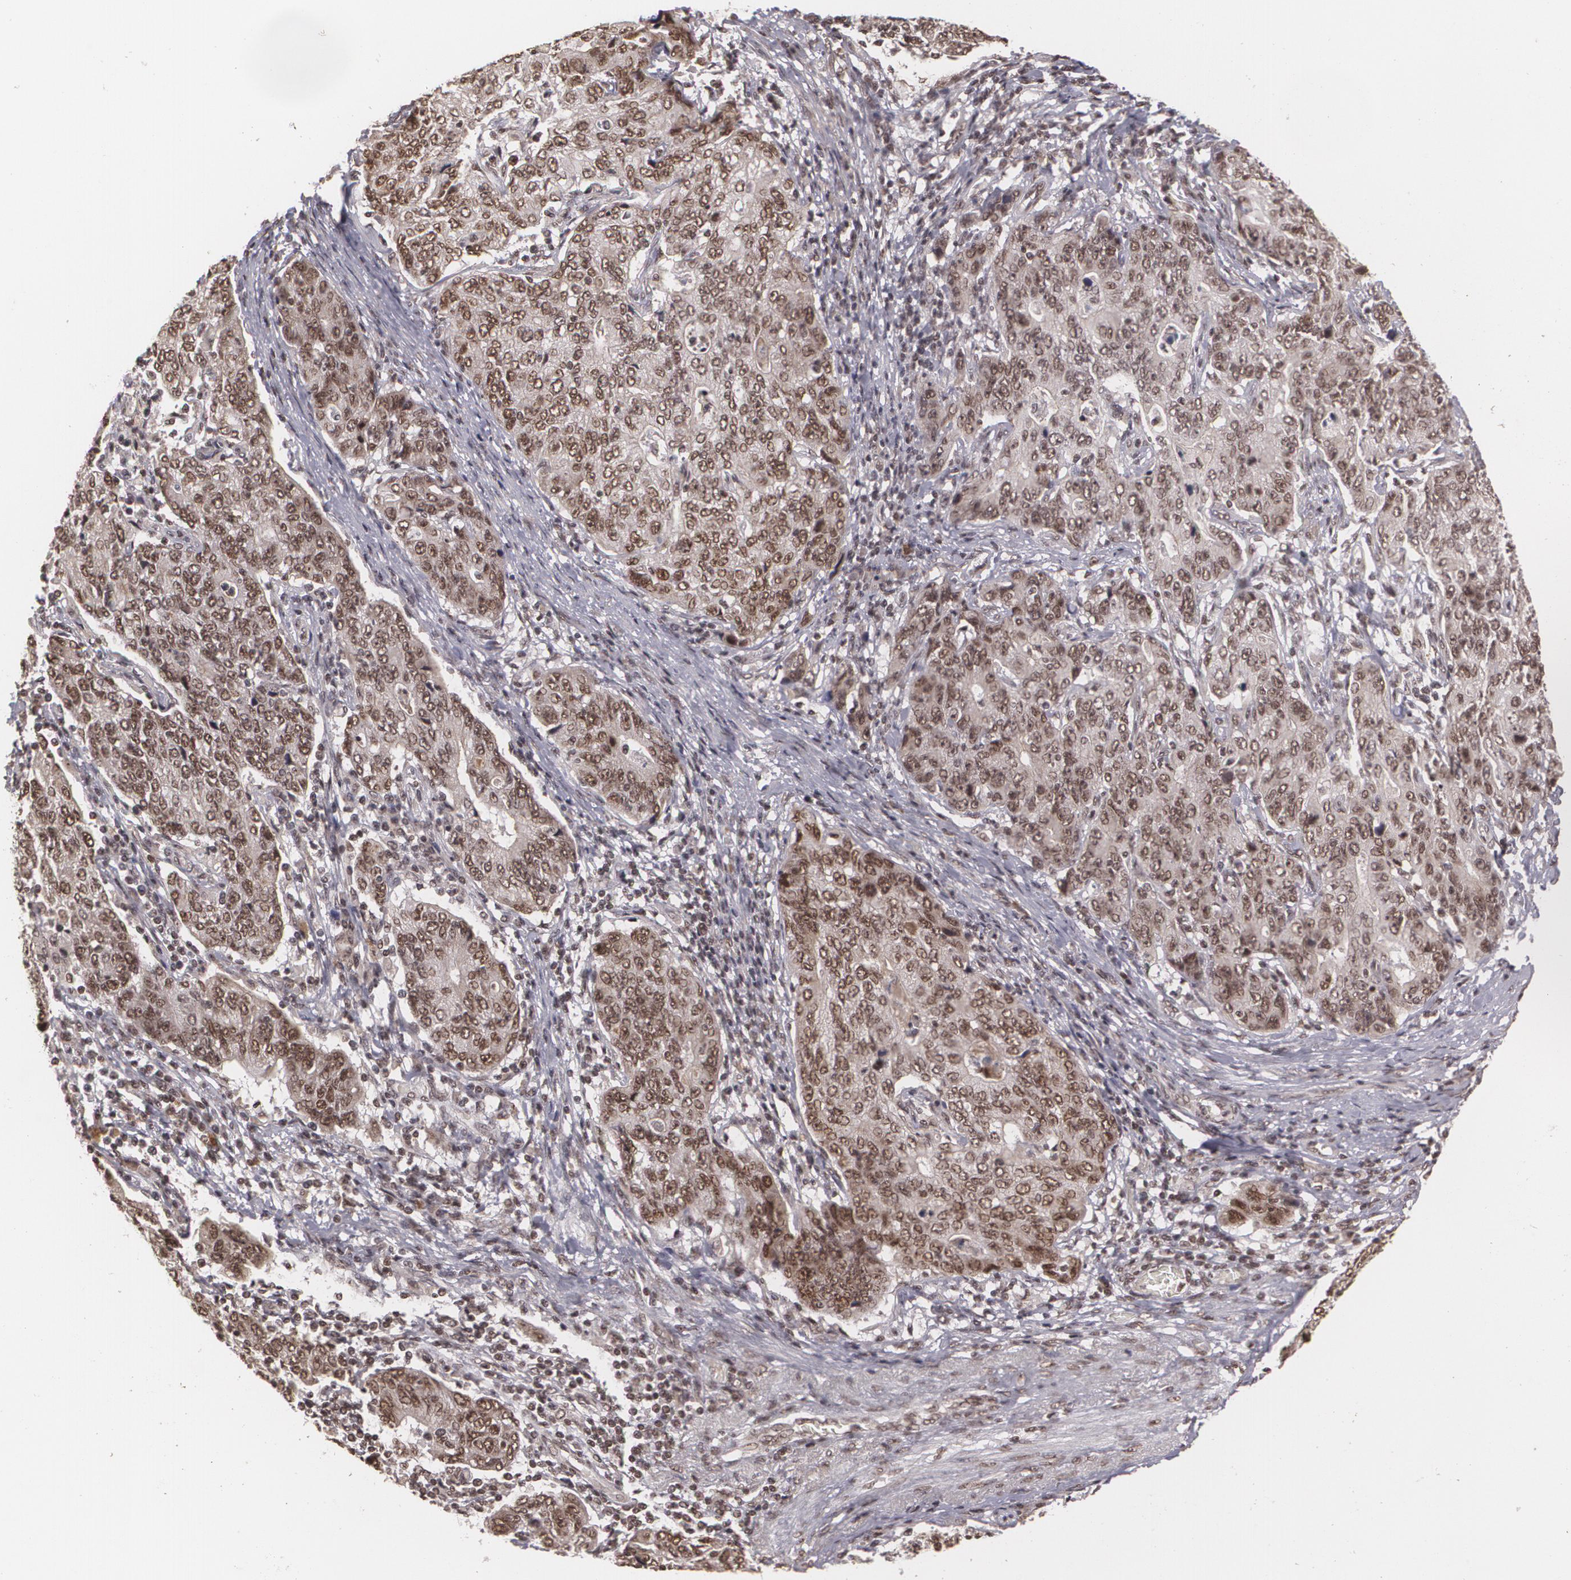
{"staining": {"intensity": "moderate", "quantity": ">75%", "location": "nuclear"}, "tissue": "stomach cancer", "cell_type": "Tumor cells", "image_type": "cancer", "snomed": [{"axis": "morphology", "description": "Adenocarcinoma, NOS"}, {"axis": "topography", "description": "Esophagus"}, {"axis": "topography", "description": "Stomach"}], "caption": "Stomach adenocarcinoma tissue shows moderate nuclear expression in approximately >75% of tumor cells, visualized by immunohistochemistry.", "gene": "RXRB", "patient": {"sex": "male", "age": 74}}